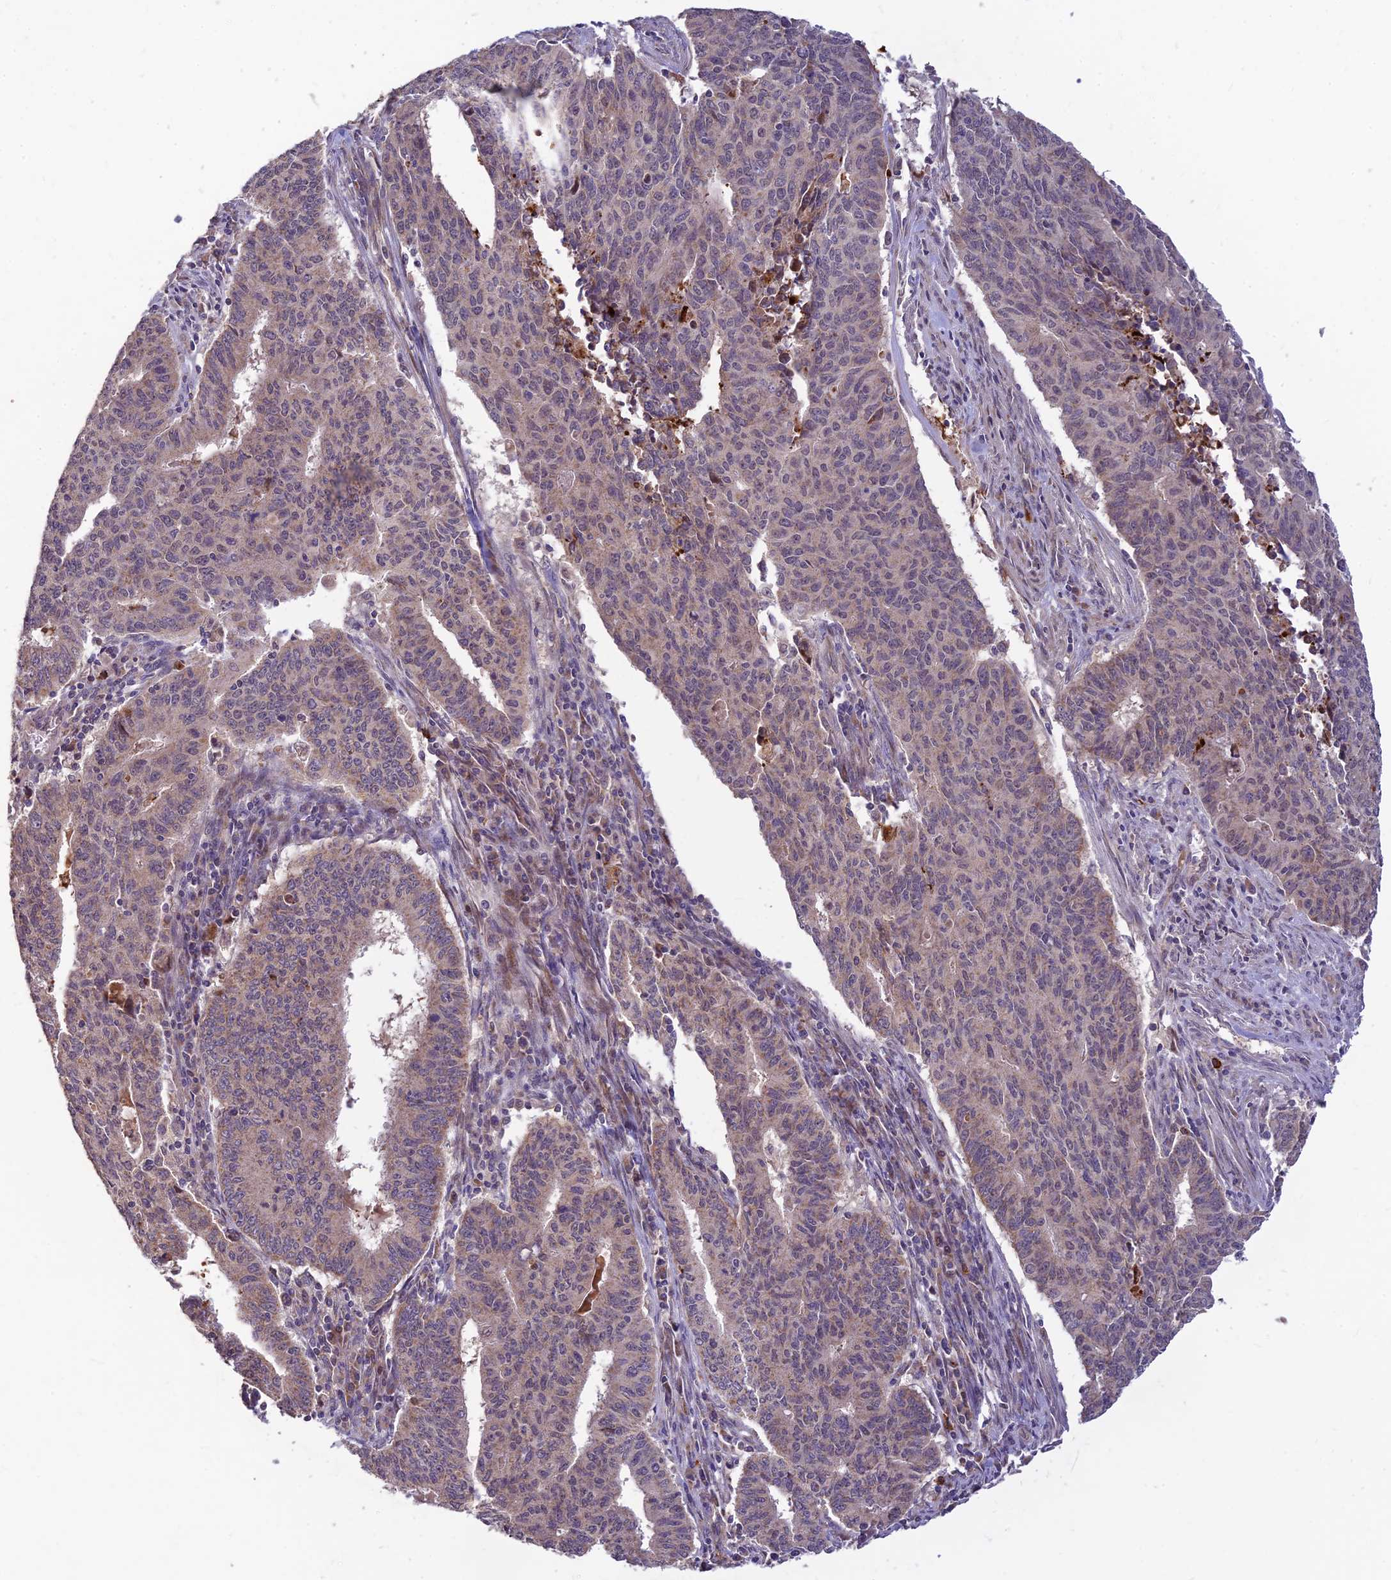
{"staining": {"intensity": "weak", "quantity": "<25%", "location": "cytoplasmic/membranous"}, "tissue": "endometrial cancer", "cell_type": "Tumor cells", "image_type": "cancer", "snomed": [{"axis": "morphology", "description": "Adenocarcinoma, NOS"}, {"axis": "topography", "description": "Endometrium"}], "caption": "Tumor cells are negative for brown protein staining in endometrial cancer.", "gene": "ASPDH", "patient": {"sex": "female", "age": 59}}